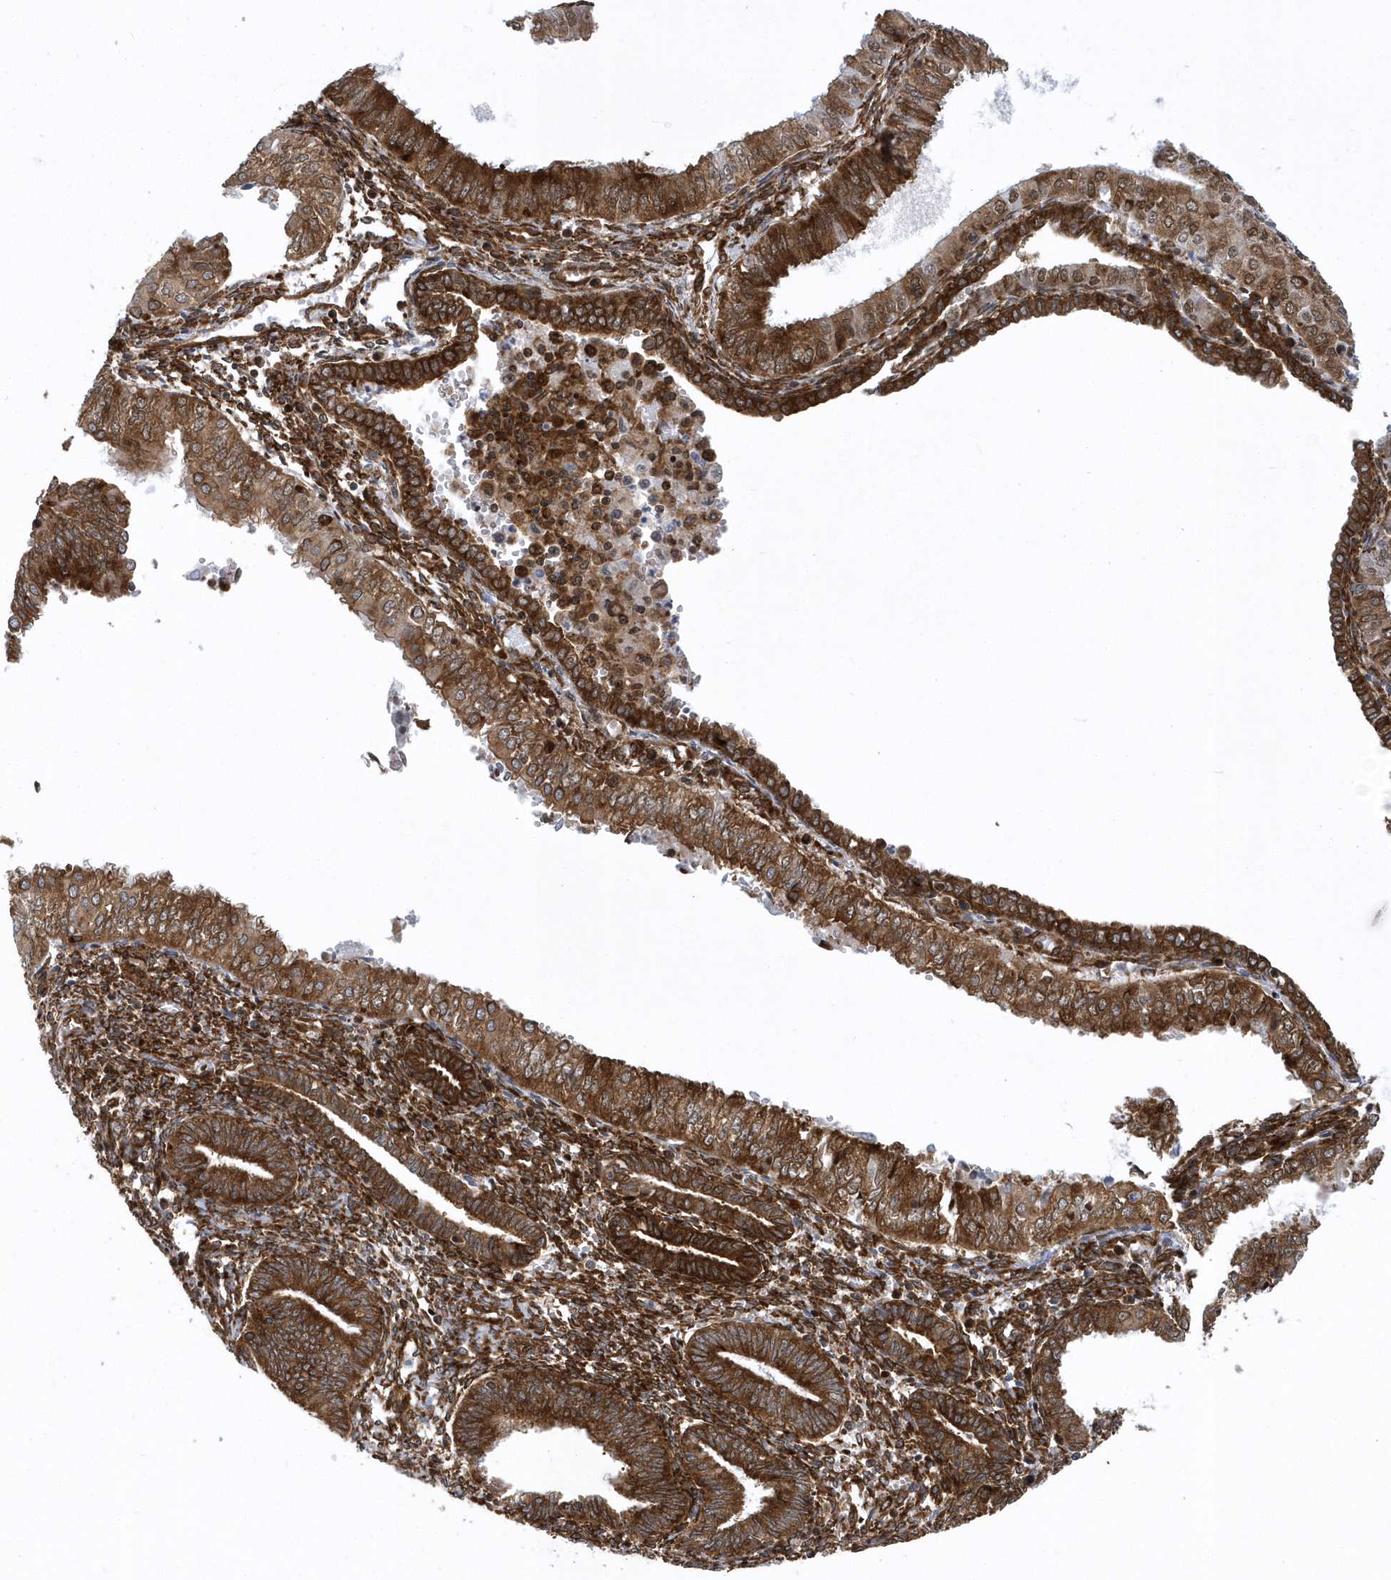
{"staining": {"intensity": "strong", "quantity": ">75%", "location": "cytoplasmic/membranous"}, "tissue": "endometrial cancer", "cell_type": "Tumor cells", "image_type": "cancer", "snomed": [{"axis": "morphology", "description": "Normal tissue, NOS"}, {"axis": "morphology", "description": "Adenocarcinoma, NOS"}, {"axis": "topography", "description": "Endometrium"}], "caption": "Strong cytoplasmic/membranous protein staining is seen in approximately >75% of tumor cells in endometrial adenocarcinoma.", "gene": "PHF1", "patient": {"sex": "female", "age": 53}}